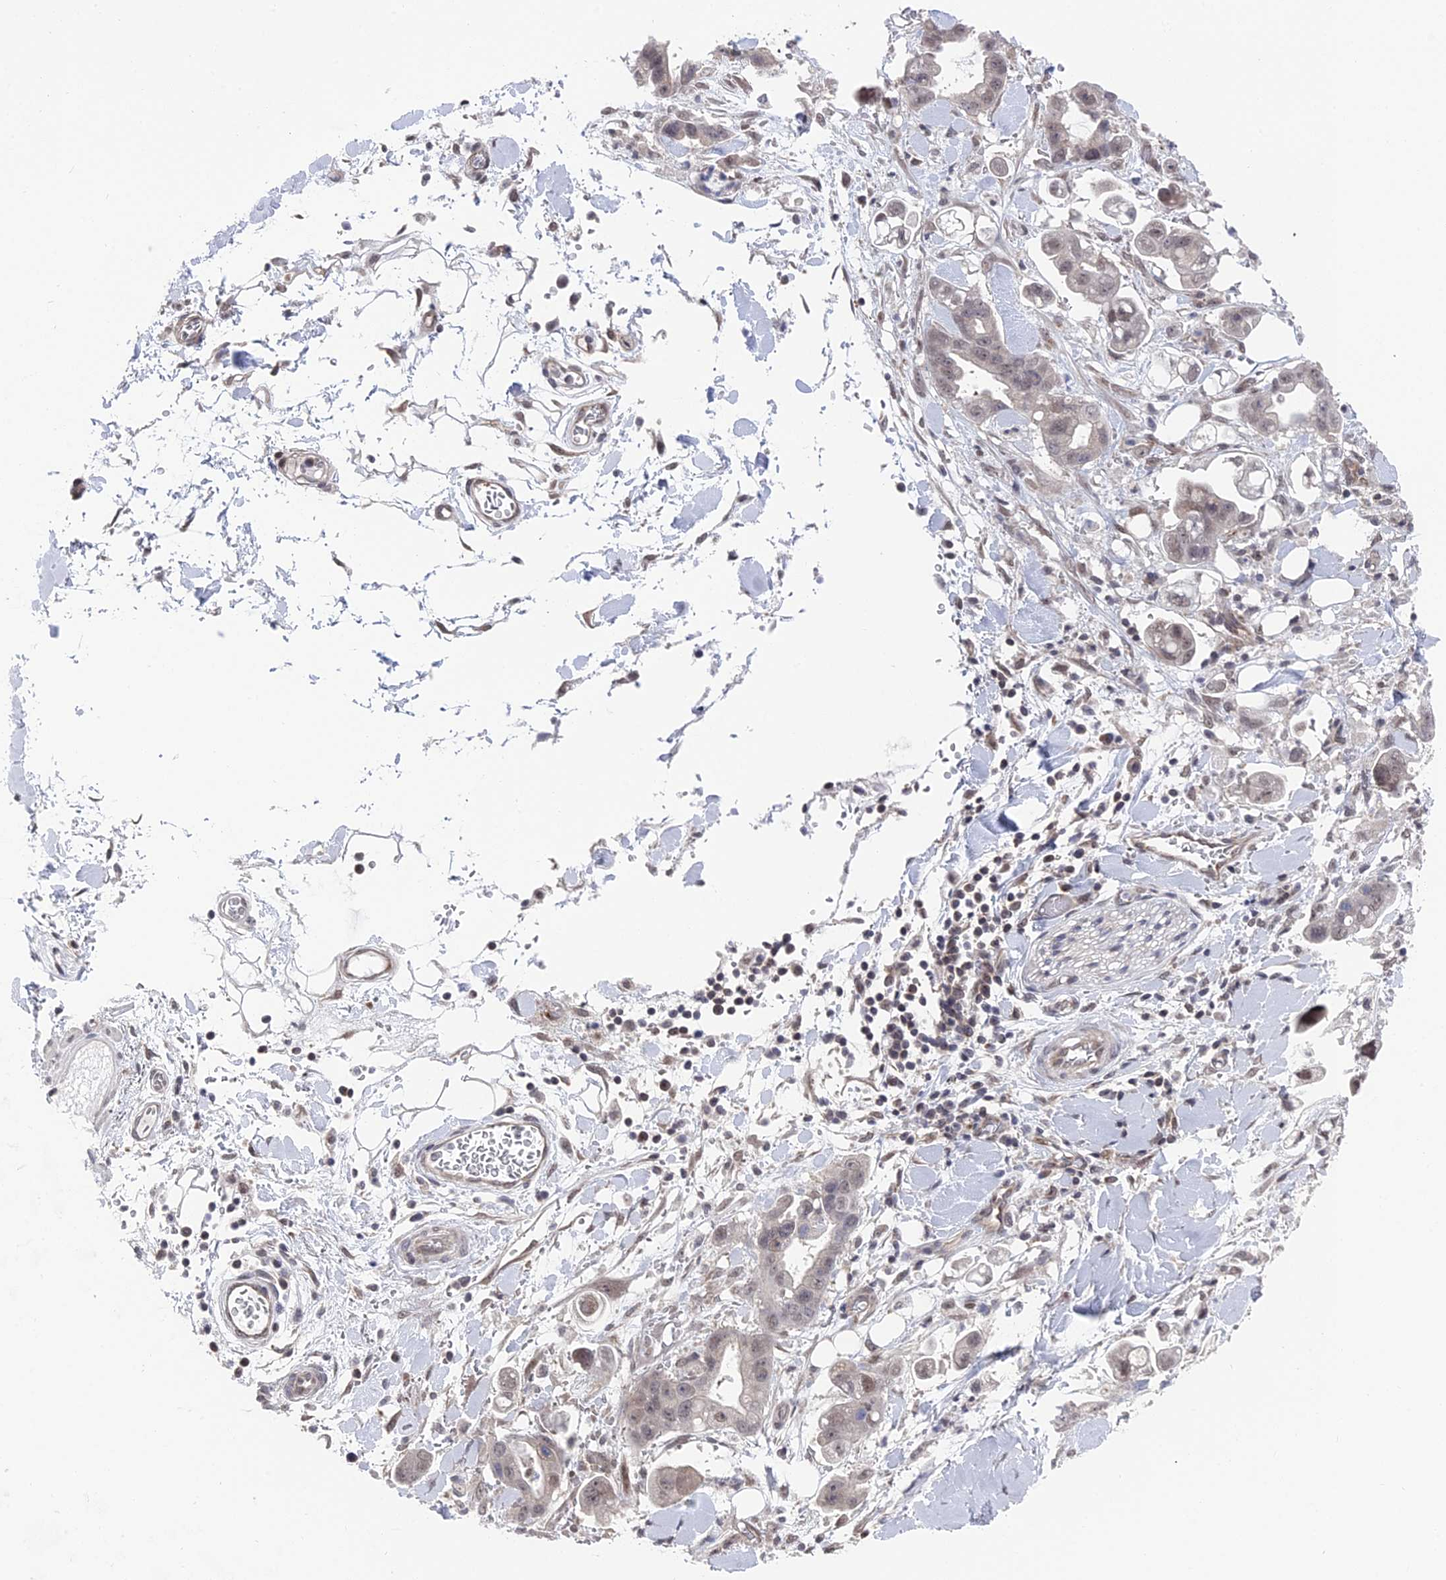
{"staining": {"intensity": "weak", "quantity": "25%-75%", "location": "nuclear"}, "tissue": "stomach cancer", "cell_type": "Tumor cells", "image_type": "cancer", "snomed": [{"axis": "morphology", "description": "Adenocarcinoma, NOS"}, {"axis": "topography", "description": "Stomach"}], "caption": "This is a micrograph of immunohistochemistry (IHC) staining of stomach cancer, which shows weak expression in the nuclear of tumor cells.", "gene": "FHIP2A", "patient": {"sex": "male", "age": 62}}